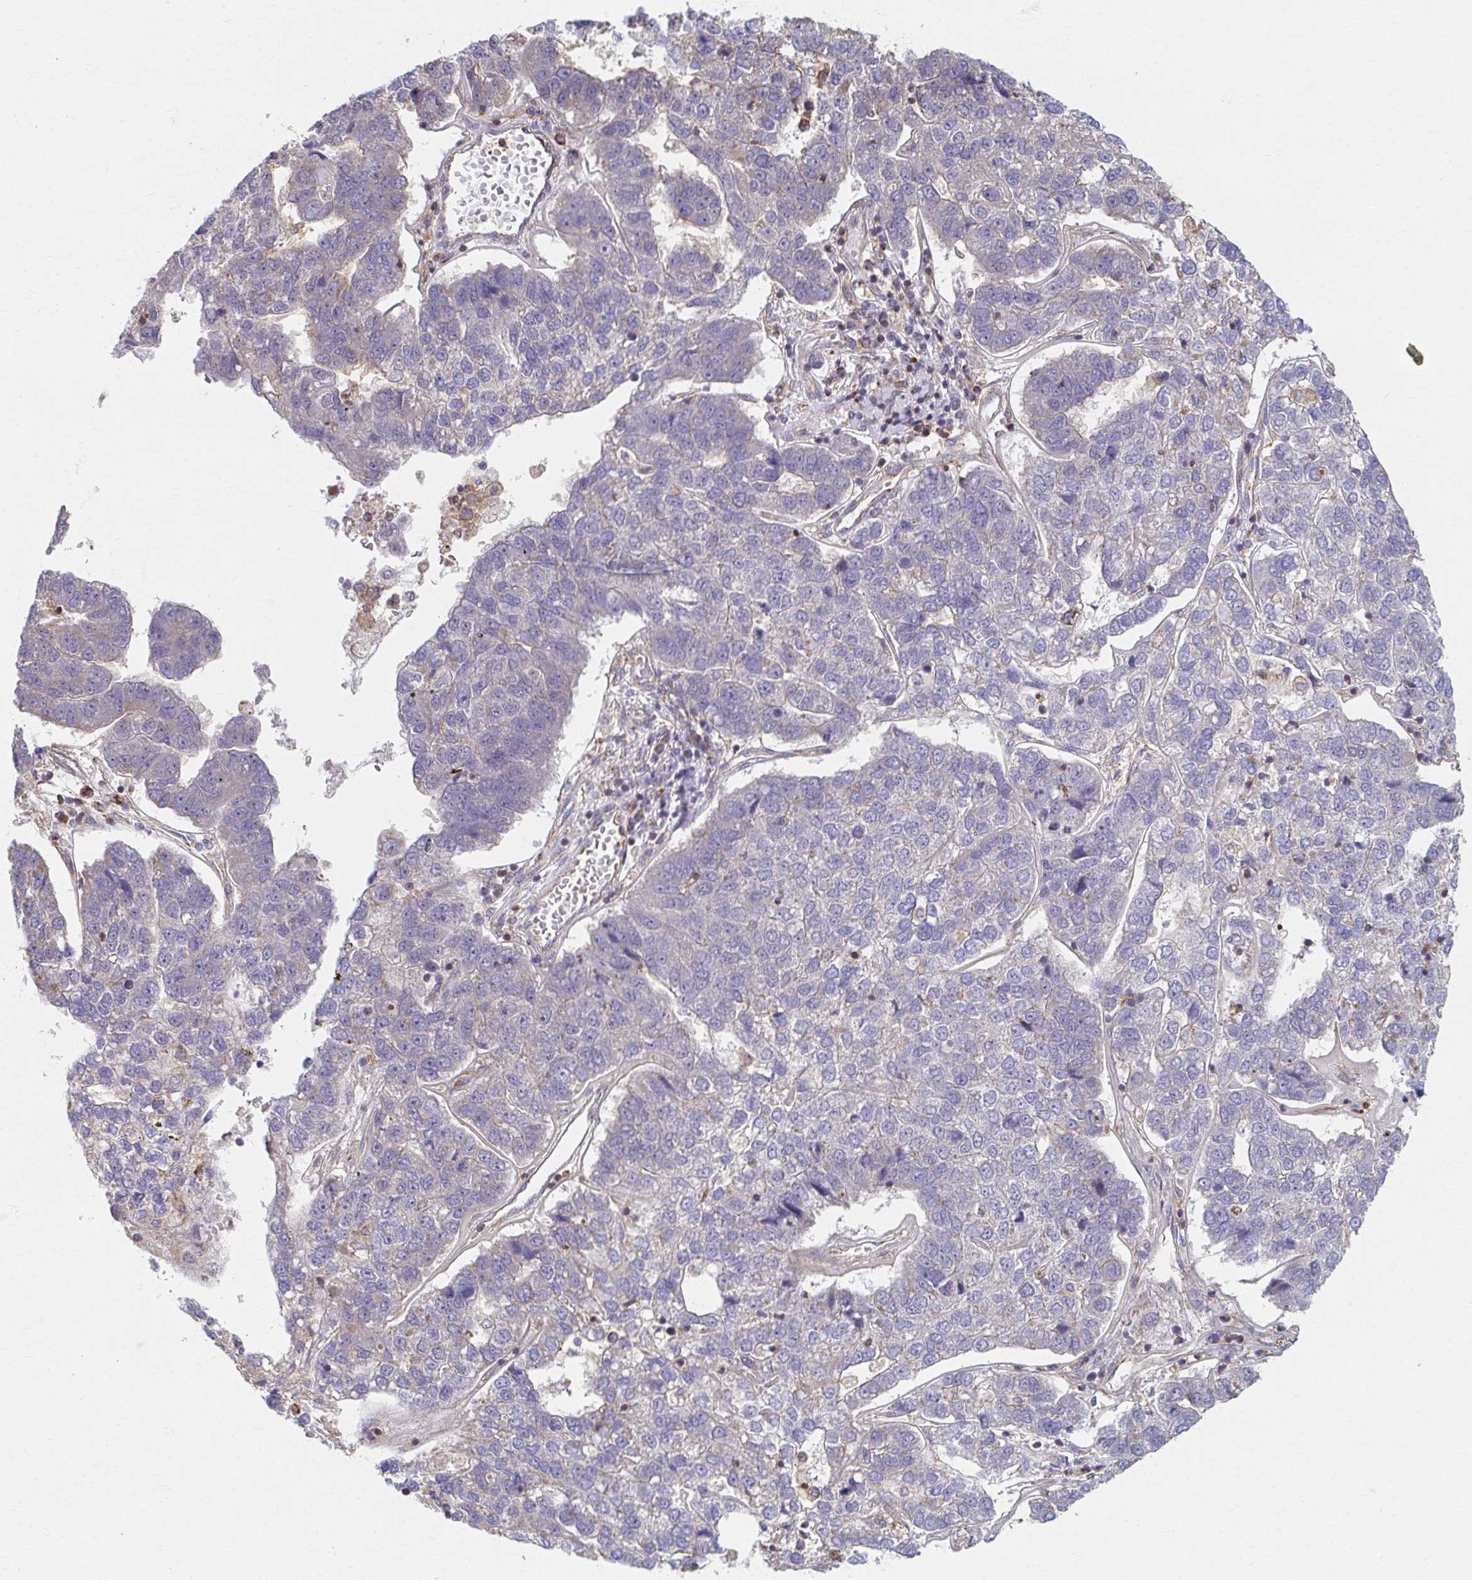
{"staining": {"intensity": "negative", "quantity": "none", "location": "none"}, "tissue": "pancreatic cancer", "cell_type": "Tumor cells", "image_type": "cancer", "snomed": [{"axis": "morphology", "description": "Adenocarcinoma, NOS"}, {"axis": "topography", "description": "Pancreas"}], "caption": "This image is of pancreatic cancer (adenocarcinoma) stained with IHC to label a protein in brown with the nuclei are counter-stained blue. There is no expression in tumor cells. The staining is performed using DAB brown chromogen with nuclei counter-stained in using hematoxylin.", "gene": "KLHL34", "patient": {"sex": "female", "age": 61}}